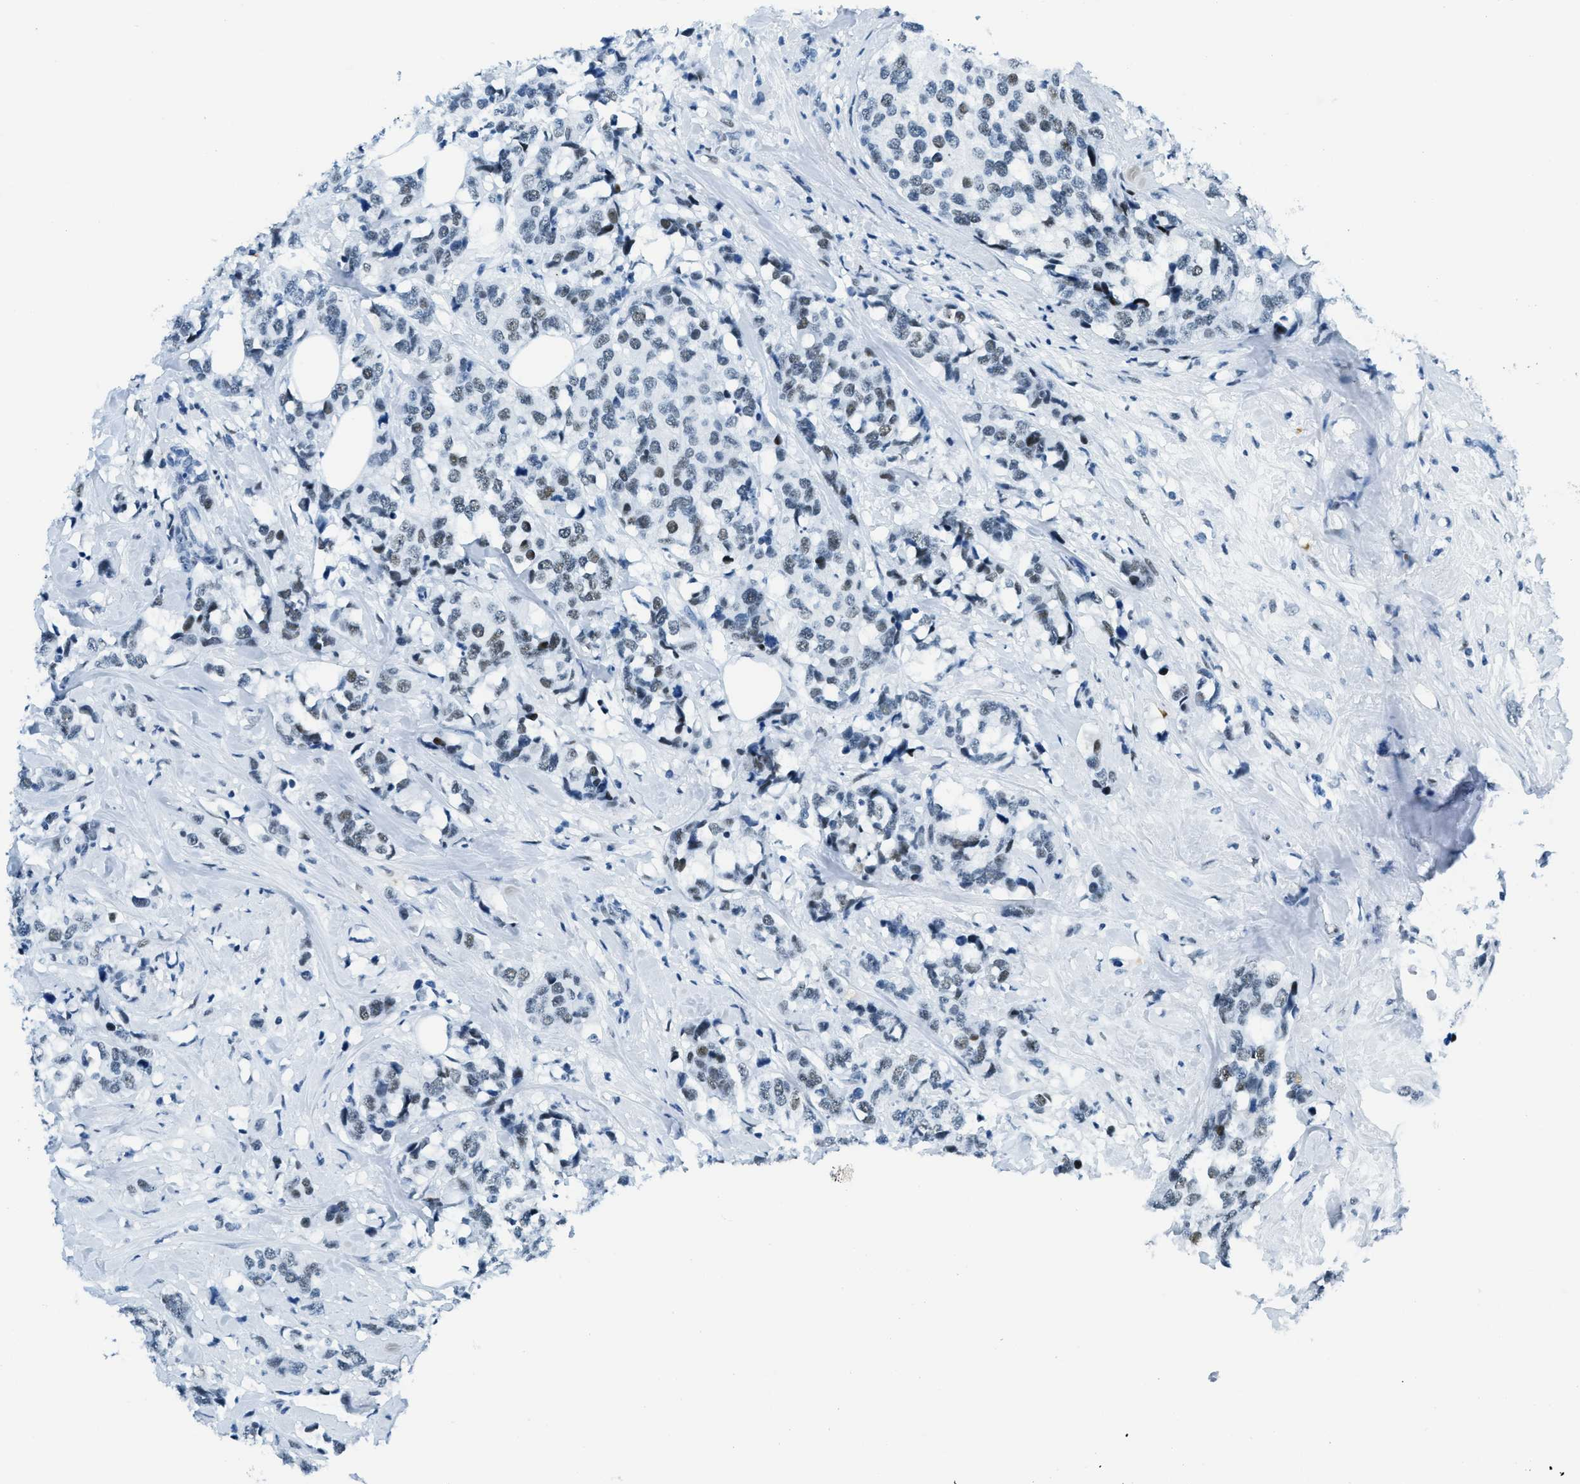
{"staining": {"intensity": "weak", "quantity": "25%-75%", "location": "nuclear"}, "tissue": "breast cancer", "cell_type": "Tumor cells", "image_type": "cancer", "snomed": [{"axis": "morphology", "description": "Lobular carcinoma"}, {"axis": "topography", "description": "Breast"}], "caption": "Immunohistochemical staining of human breast cancer (lobular carcinoma) reveals weak nuclear protein positivity in about 25%-75% of tumor cells.", "gene": "PLA2G2A", "patient": {"sex": "female", "age": 59}}